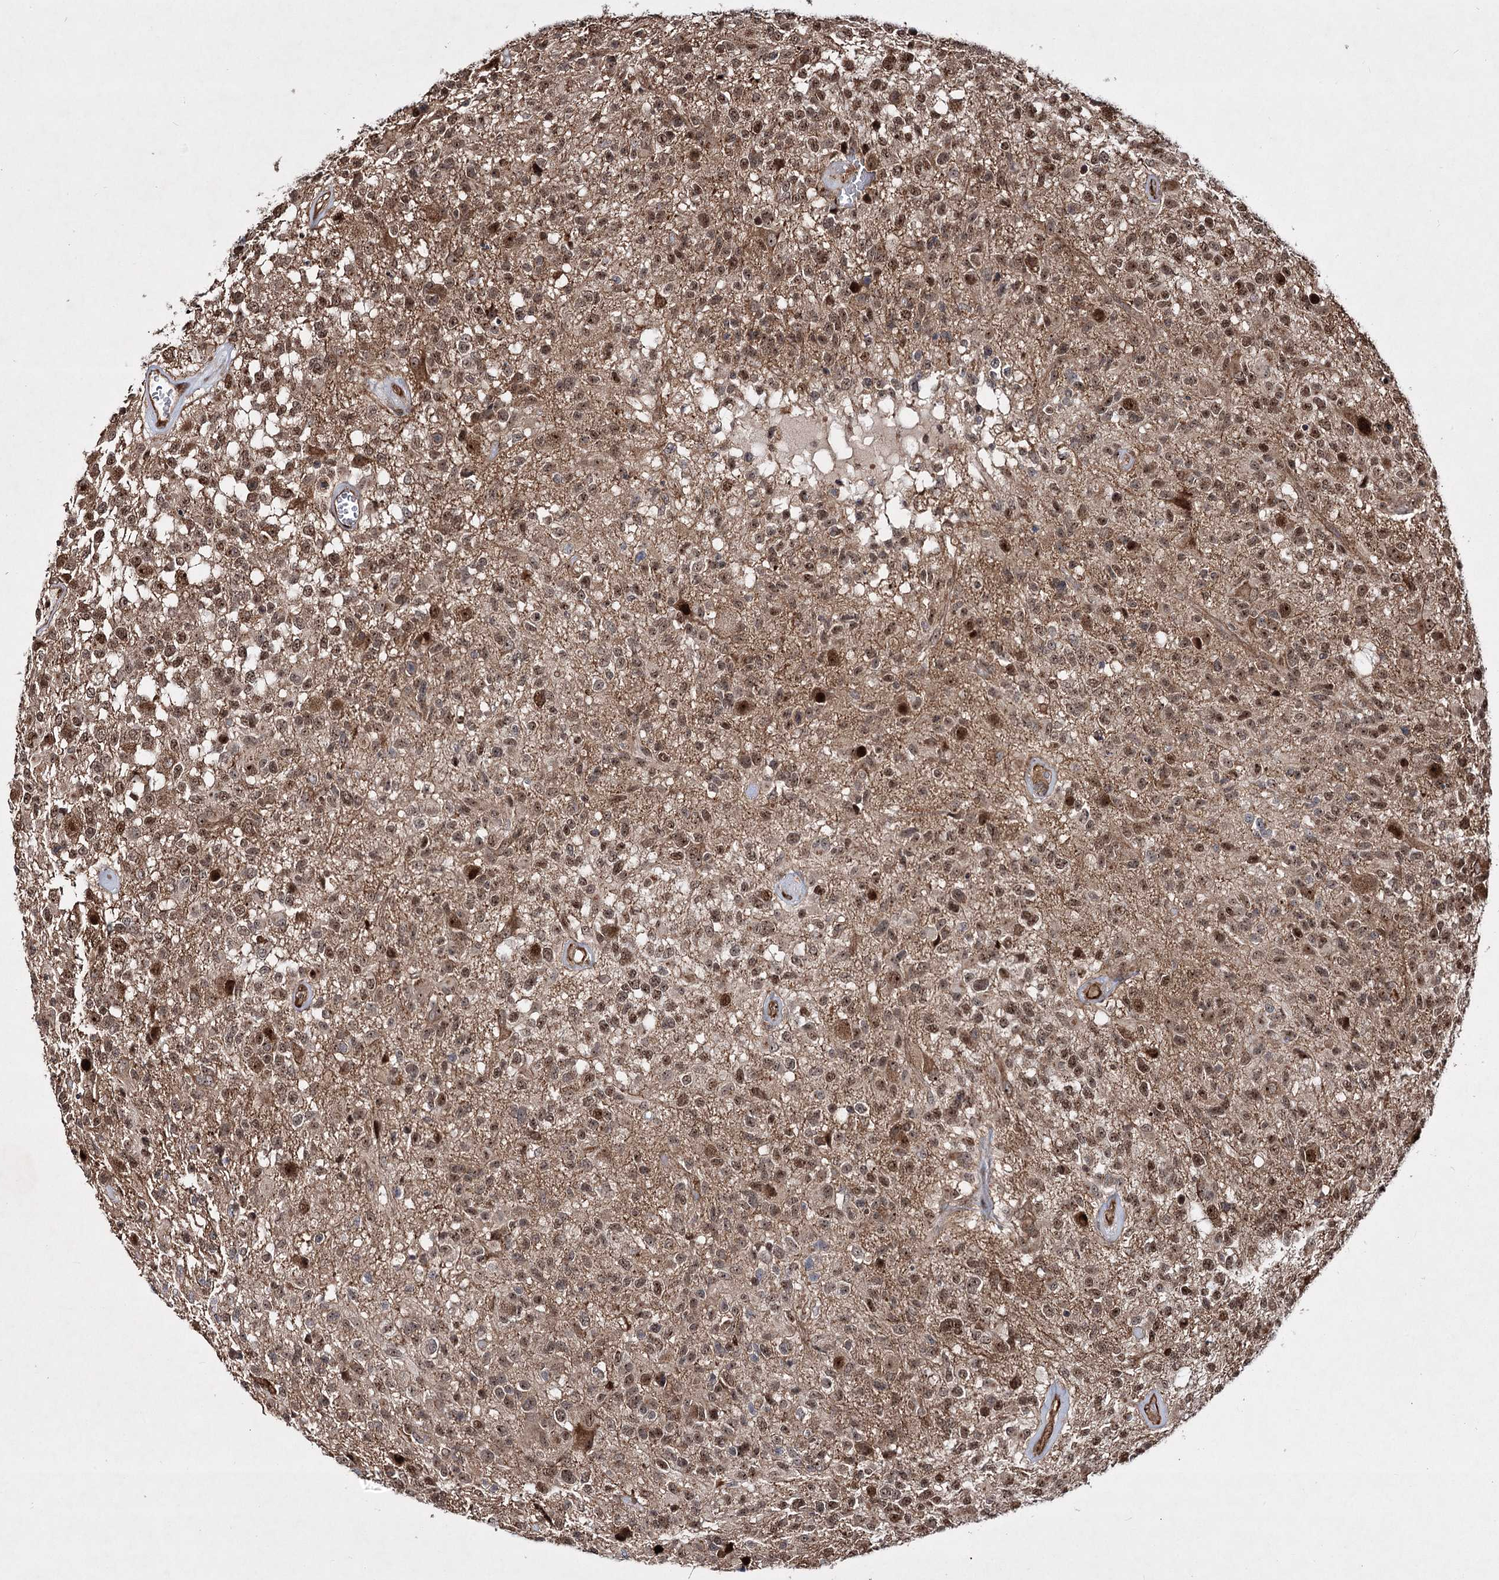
{"staining": {"intensity": "moderate", "quantity": ">75%", "location": "nuclear"}, "tissue": "glioma", "cell_type": "Tumor cells", "image_type": "cancer", "snomed": [{"axis": "morphology", "description": "Glioma, malignant, High grade"}, {"axis": "morphology", "description": "Glioblastoma, NOS"}, {"axis": "topography", "description": "Brain"}], "caption": "About >75% of tumor cells in glioblastoma exhibit moderate nuclear protein positivity as visualized by brown immunohistochemical staining.", "gene": "SERINC5", "patient": {"sex": "male", "age": 60}}